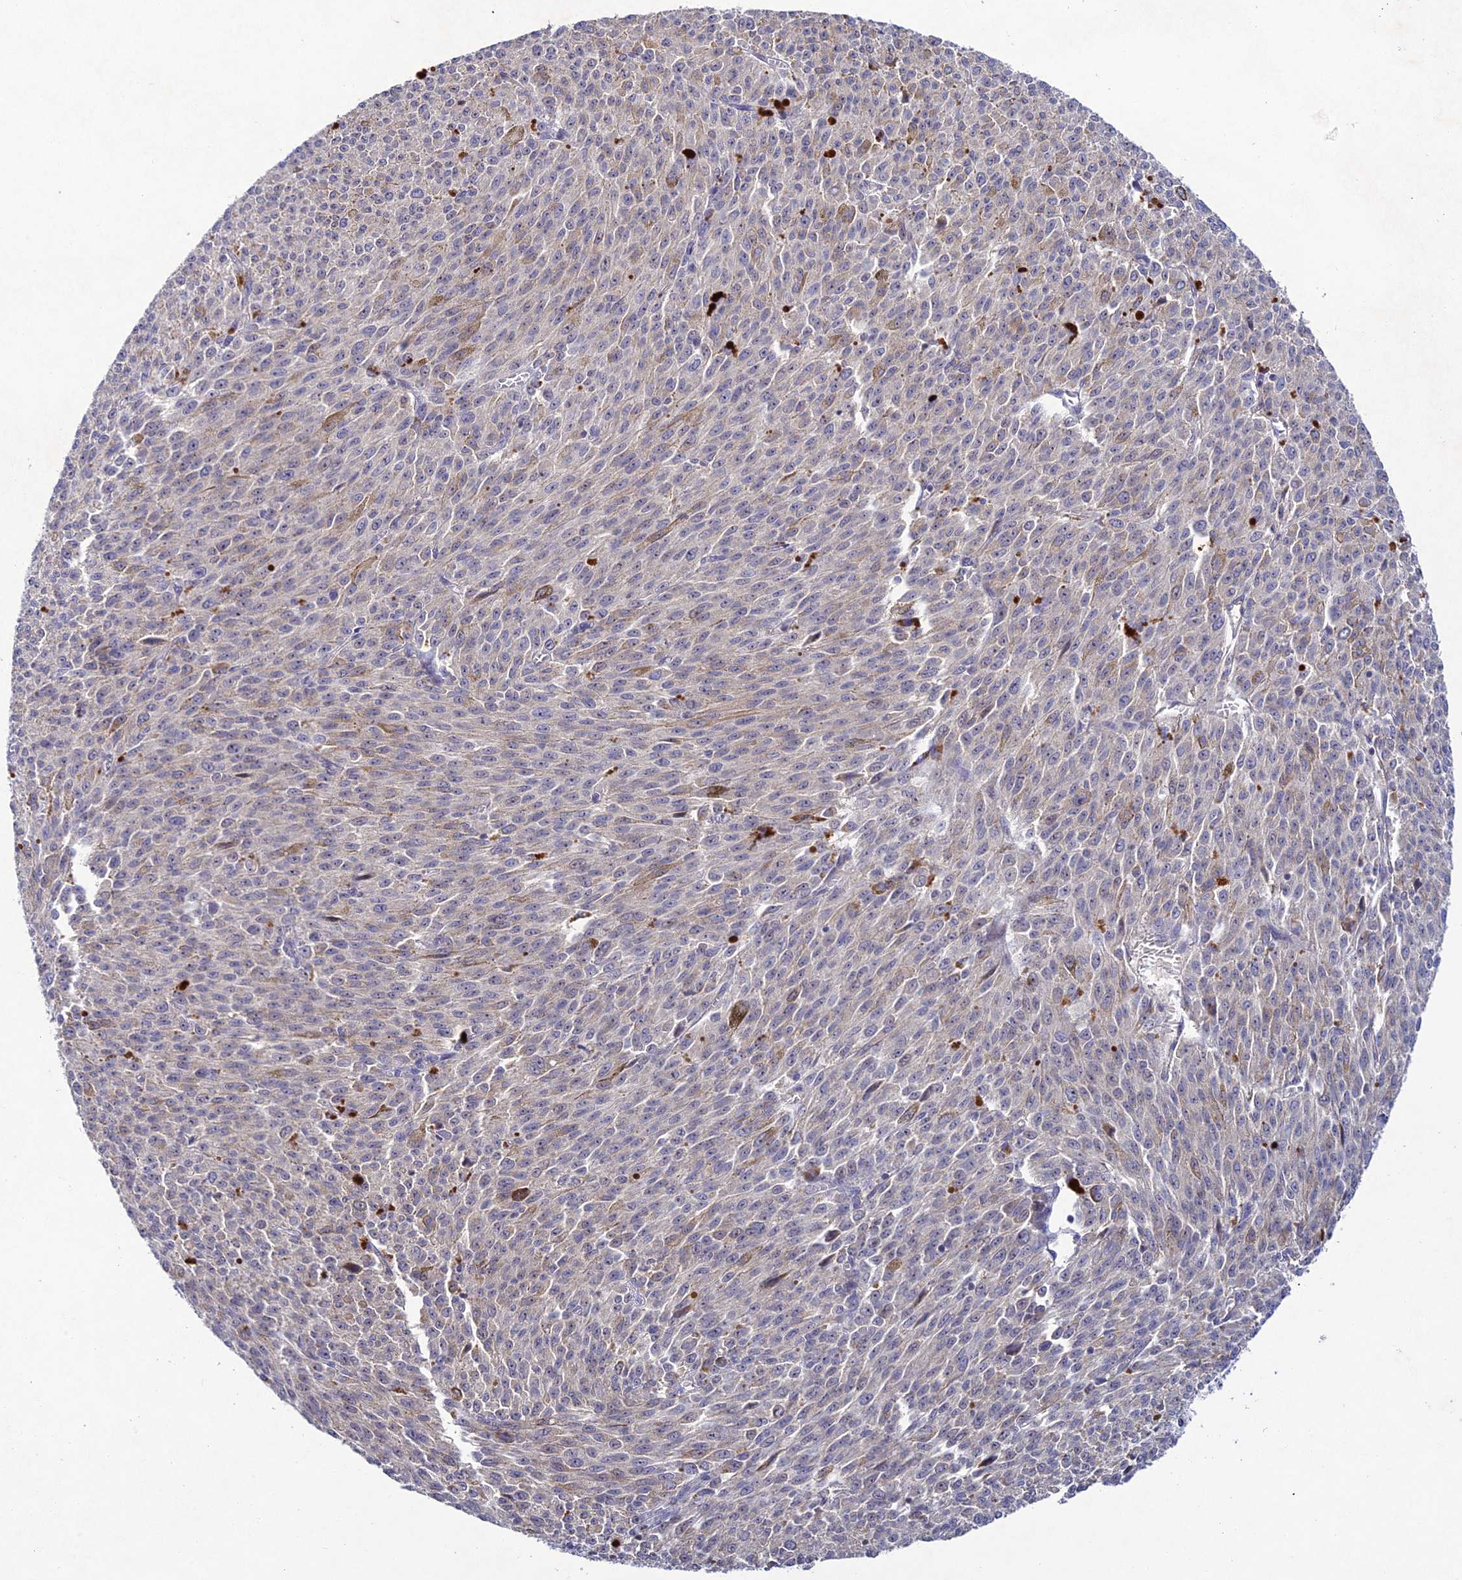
{"staining": {"intensity": "negative", "quantity": "none", "location": "none"}, "tissue": "melanoma", "cell_type": "Tumor cells", "image_type": "cancer", "snomed": [{"axis": "morphology", "description": "Malignant melanoma, NOS"}, {"axis": "topography", "description": "Skin"}], "caption": "The micrograph demonstrates no significant positivity in tumor cells of malignant melanoma.", "gene": "CHST5", "patient": {"sex": "female", "age": 52}}